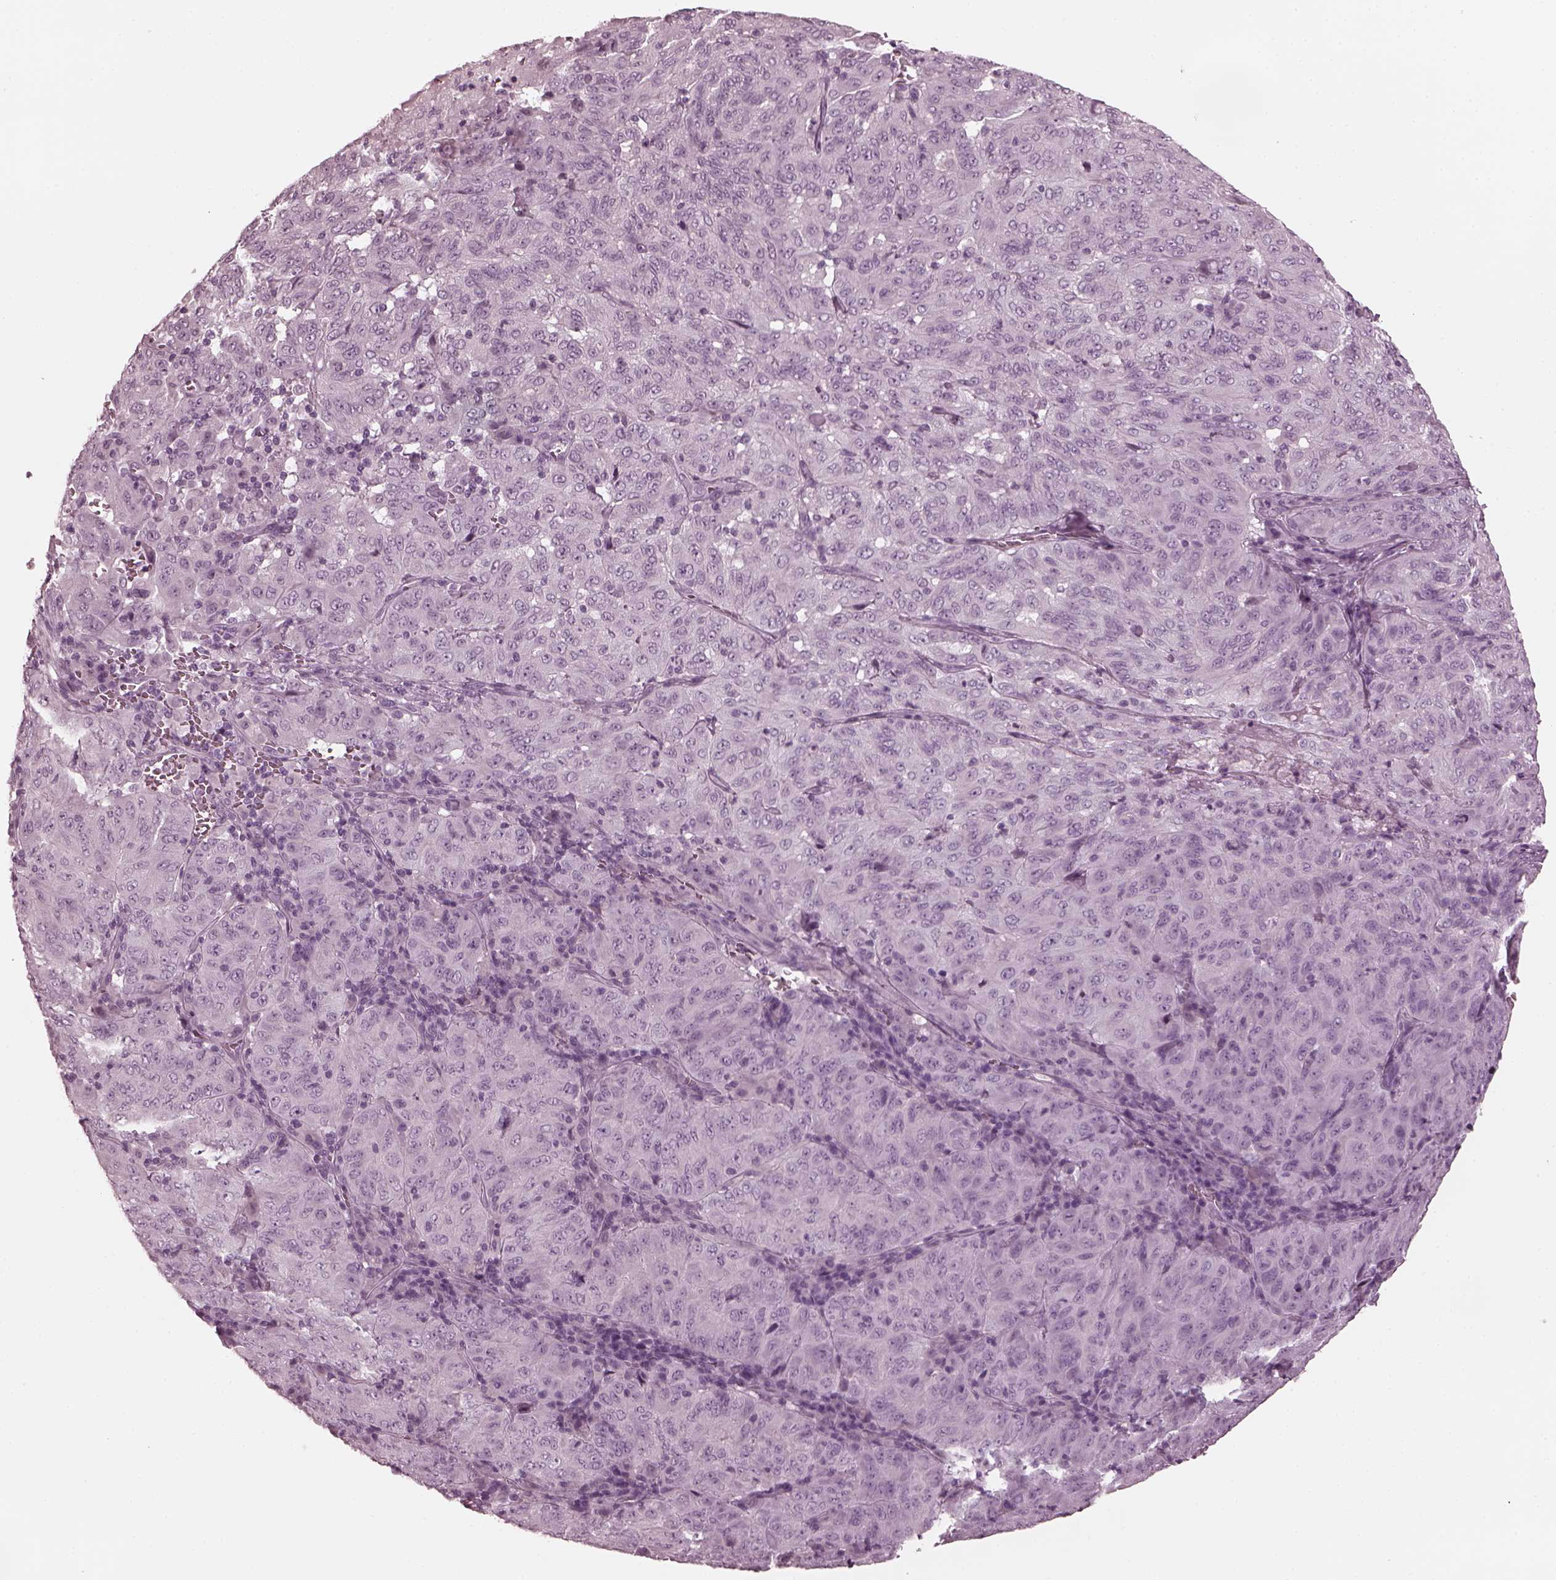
{"staining": {"intensity": "negative", "quantity": "none", "location": "none"}, "tissue": "pancreatic cancer", "cell_type": "Tumor cells", "image_type": "cancer", "snomed": [{"axis": "morphology", "description": "Adenocarcinoma, NOS"}, {"axis": "topography", "description": "Pancreas"}], "caption": "Tumor cells are negative for protein expression in human adenocarcinoma (pancreatic).", "gene": "GRM6", "patient": {"sex": "male", "age": 63}}